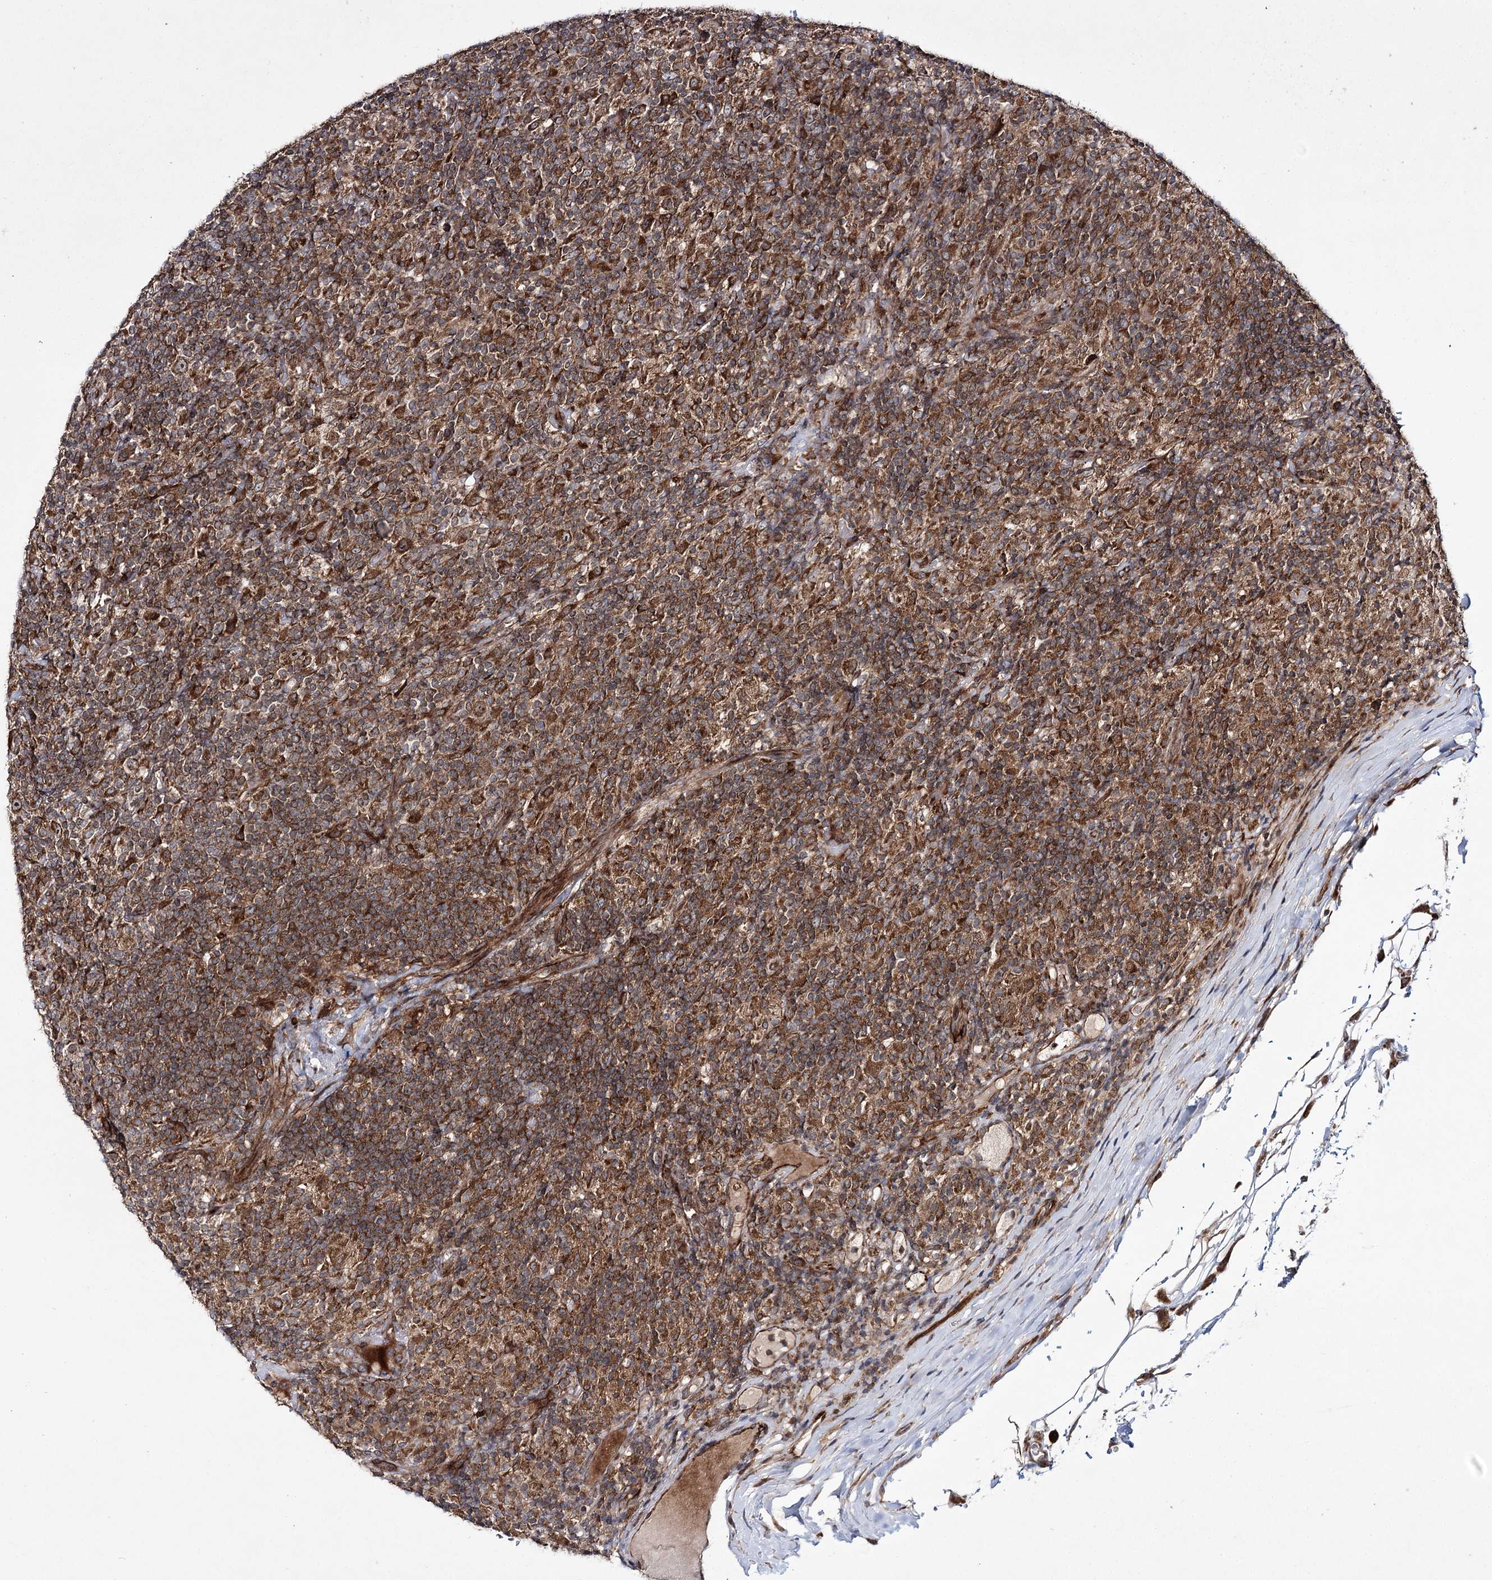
{"staining": {"intensity": "moderate", "quantity": ">75%", "location": "cytoplasmic/membranous"}, "tissue": "lymphoma", "cell_type": "Tumor cells", "image_type": "cancer", "snomed": [{"axis": "morphology", "description": "Hodgkin's disease, NOS"}, {"axis": "topography", "description": "Lymph node"}], "caption": "There is medium levels of moderate cytoplasmic/membranous positivity in tumor cells of Hodgkin's disease, as demonstrated by immunohistochemical staining (brown color).", "gene": "HECTD2", "patient": {"sex": "male", "age": 70}}